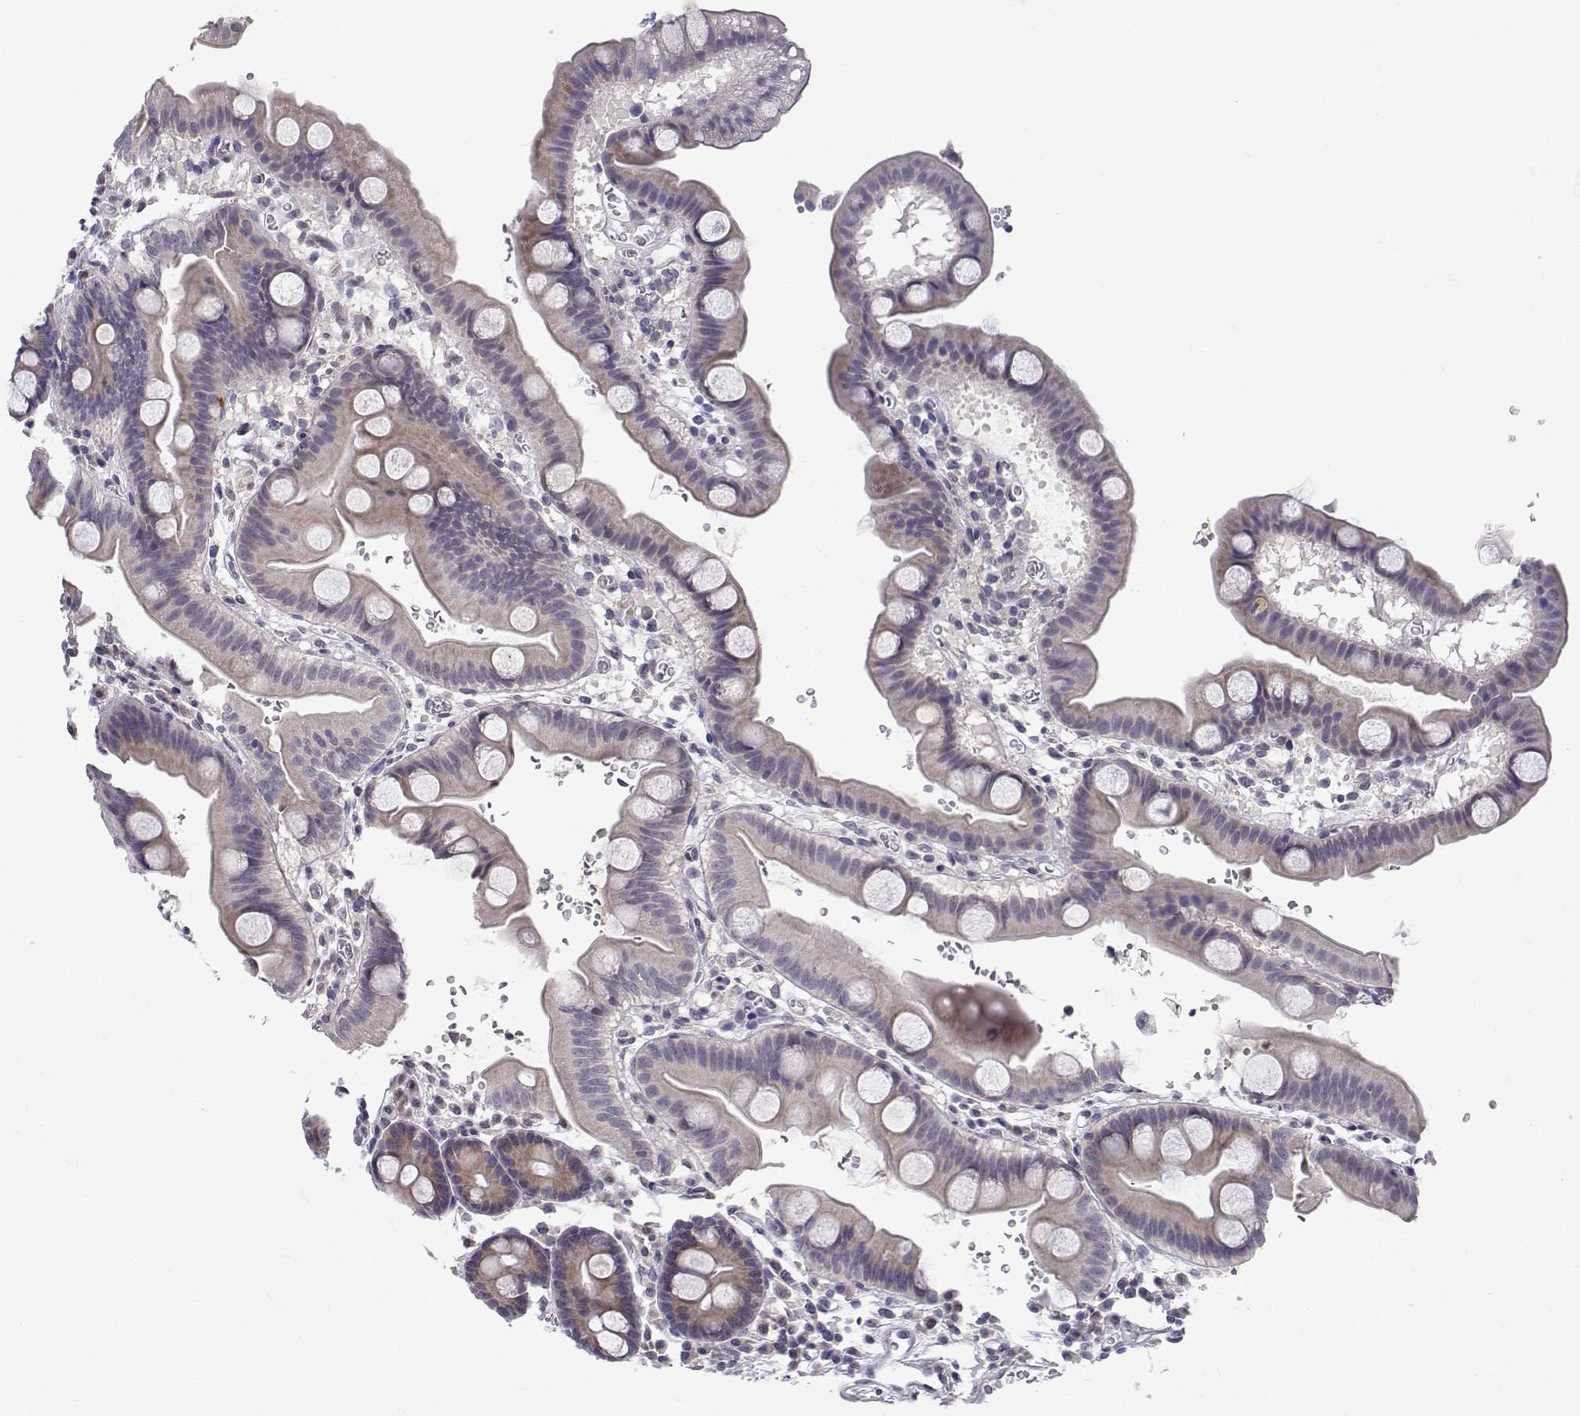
{"staining": {"intensity": "negative", "quantity": "none", "location": "none"}, "tissue": "duodenum", "cell_type": "Glandular cells", "image_type": "normal", "snomed": [{"axis": "morphology", "description": "Normal tissue, NOS"}, {"axis": "topography", "description": "Duodenum"}], "caption": "A histopathology image of human duodenum is negative for staining in glandular cells. (DAB (3,3'-diaminobenzidine) immunohistochemistry (IHC) with hematoxylin counter stain).", "gene": "SLC6A3", "patient": {"sex": "male", "age": 59}}